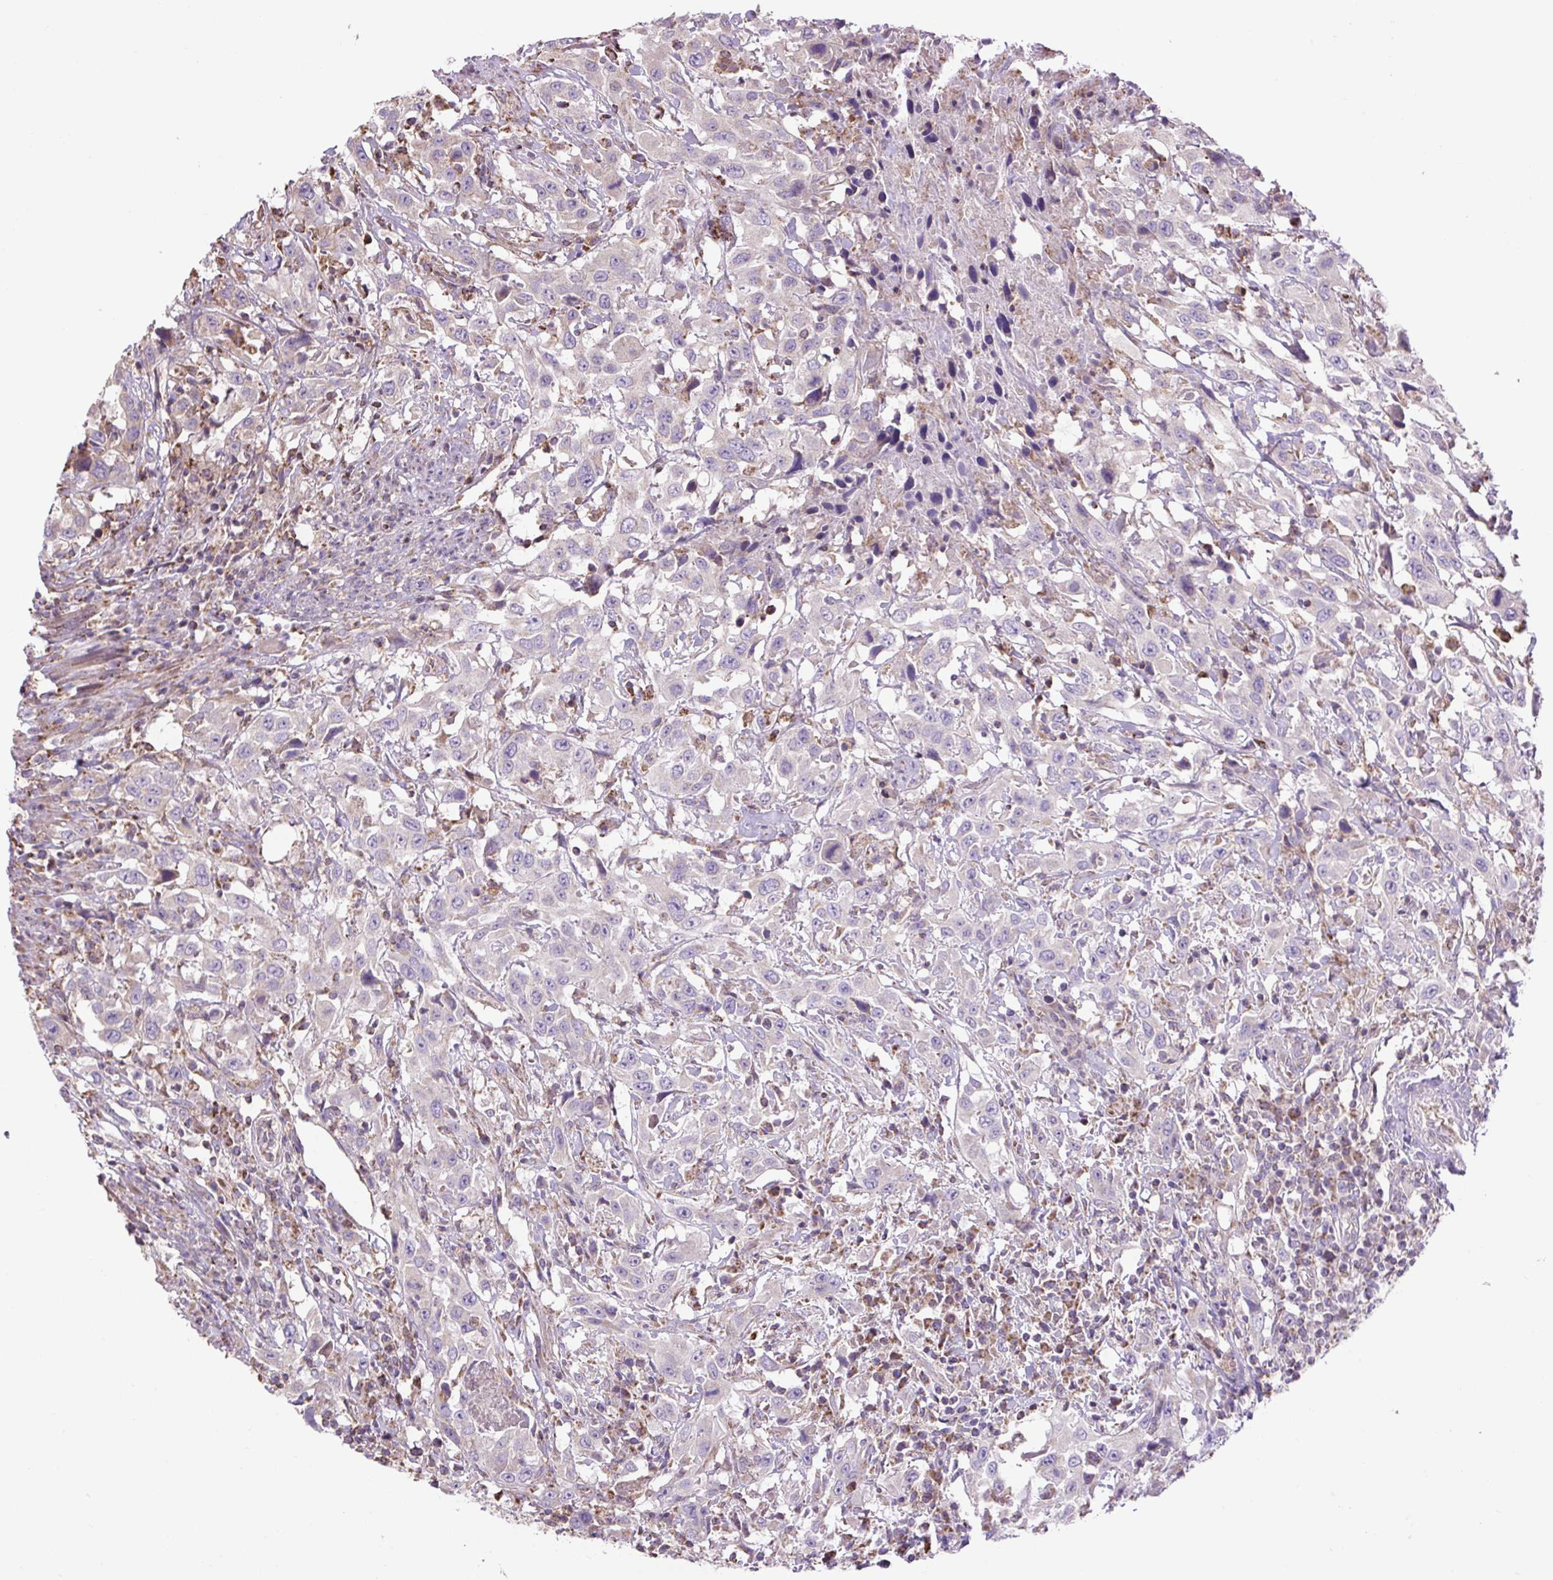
{"staining": {"intensity": "negative", "quantity": "none", "location": "none"}, "tissue": "urothelial cancer", "cell_type": "Tumor cells", "image_type": "cancer", "snomed": [{"axis": "morphology", "description": "Urothelial carcinoma, High grade"}, {"axis": "topography", "description": "Urinary bladder"}], "caption": "This is a photomicrograph of IHC staining of urothelial carcinoma (high-grade), which shows no staining in tumor cells.", "gene": "PLCG1", "patient": {"sex": "male", "age": 61}}